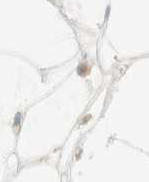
{"staining": {"intensity": "negative", "quantity": "none", "location": "none"}, "tissue": "adipose tissue", "cell_type": "Adipocytes", "image_type": "normal", "snomed": [{"axis": "morphology", "description": "Normal tissue, NOS"}, {"axis": "morphology", "description": "Fibrosis, NOS"}, {"axis": "topography", "description": "Breast"}, {"axis": "topography", "description": "Adipose tissue"}], "caption": "This is an immunohistochemistry micrograph of unremarkable adipose tissue. There is no staining in adipocytes.", "gene": "FHOD1", "patient": {"sex": "female", "age": 39}}